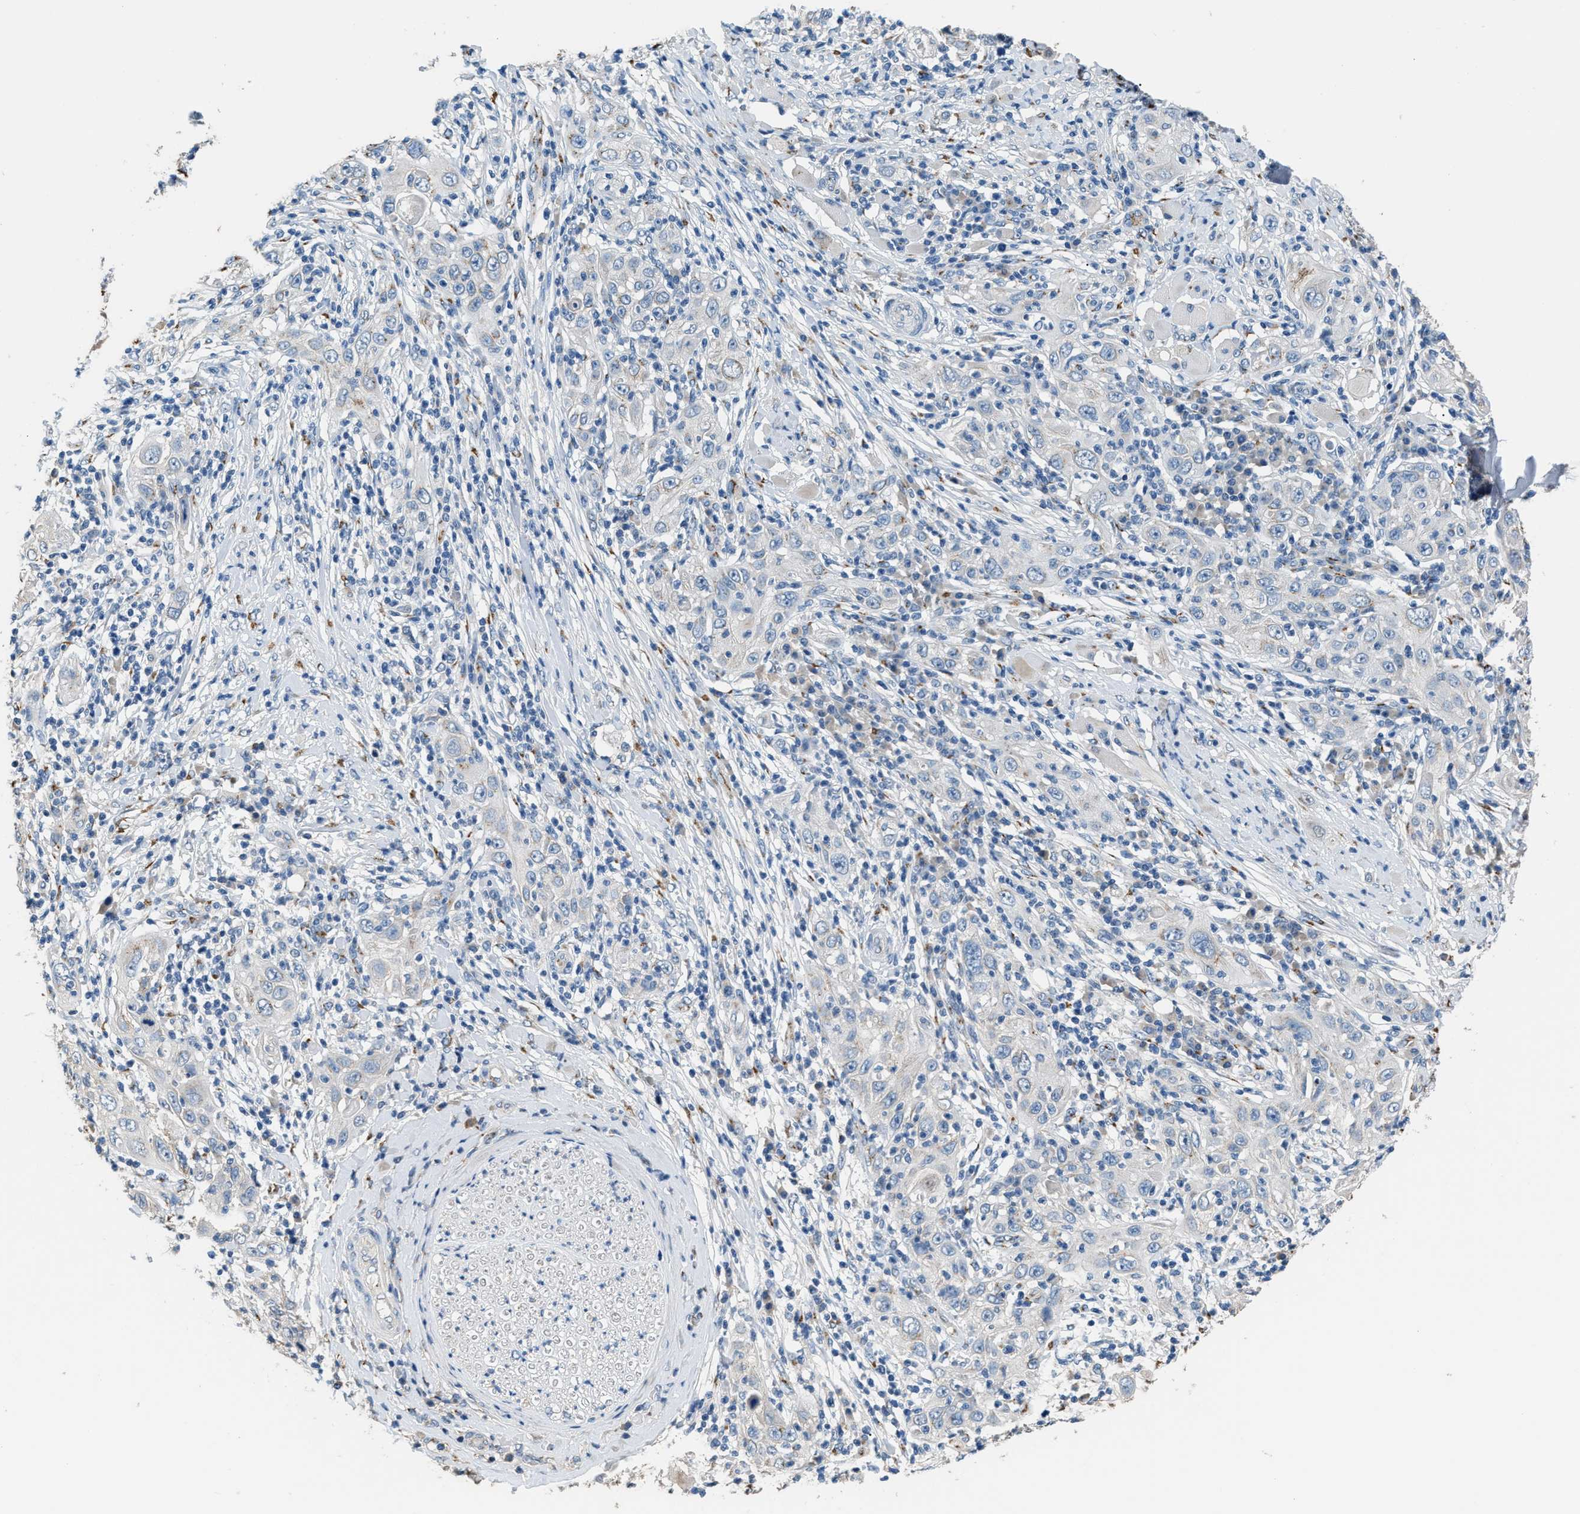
{"staining": {"intensity": "negative", "quantity": "none", "location": "none"}, "tissue": "skin cancer", "cell_type": "Tumor cells", "image_type": "cancer", "snomed": [{"axis": "morphology", "description": "Squamous cell carcinoma, NOS"}, {"axis": "topography", "description": "Skin"}], "caption": "Tumor cells are negative for brown protein staining in skin squamous cell carcinoma.", "gene": "GOLM1", "patient": {"sex": "female", "age": 88}}